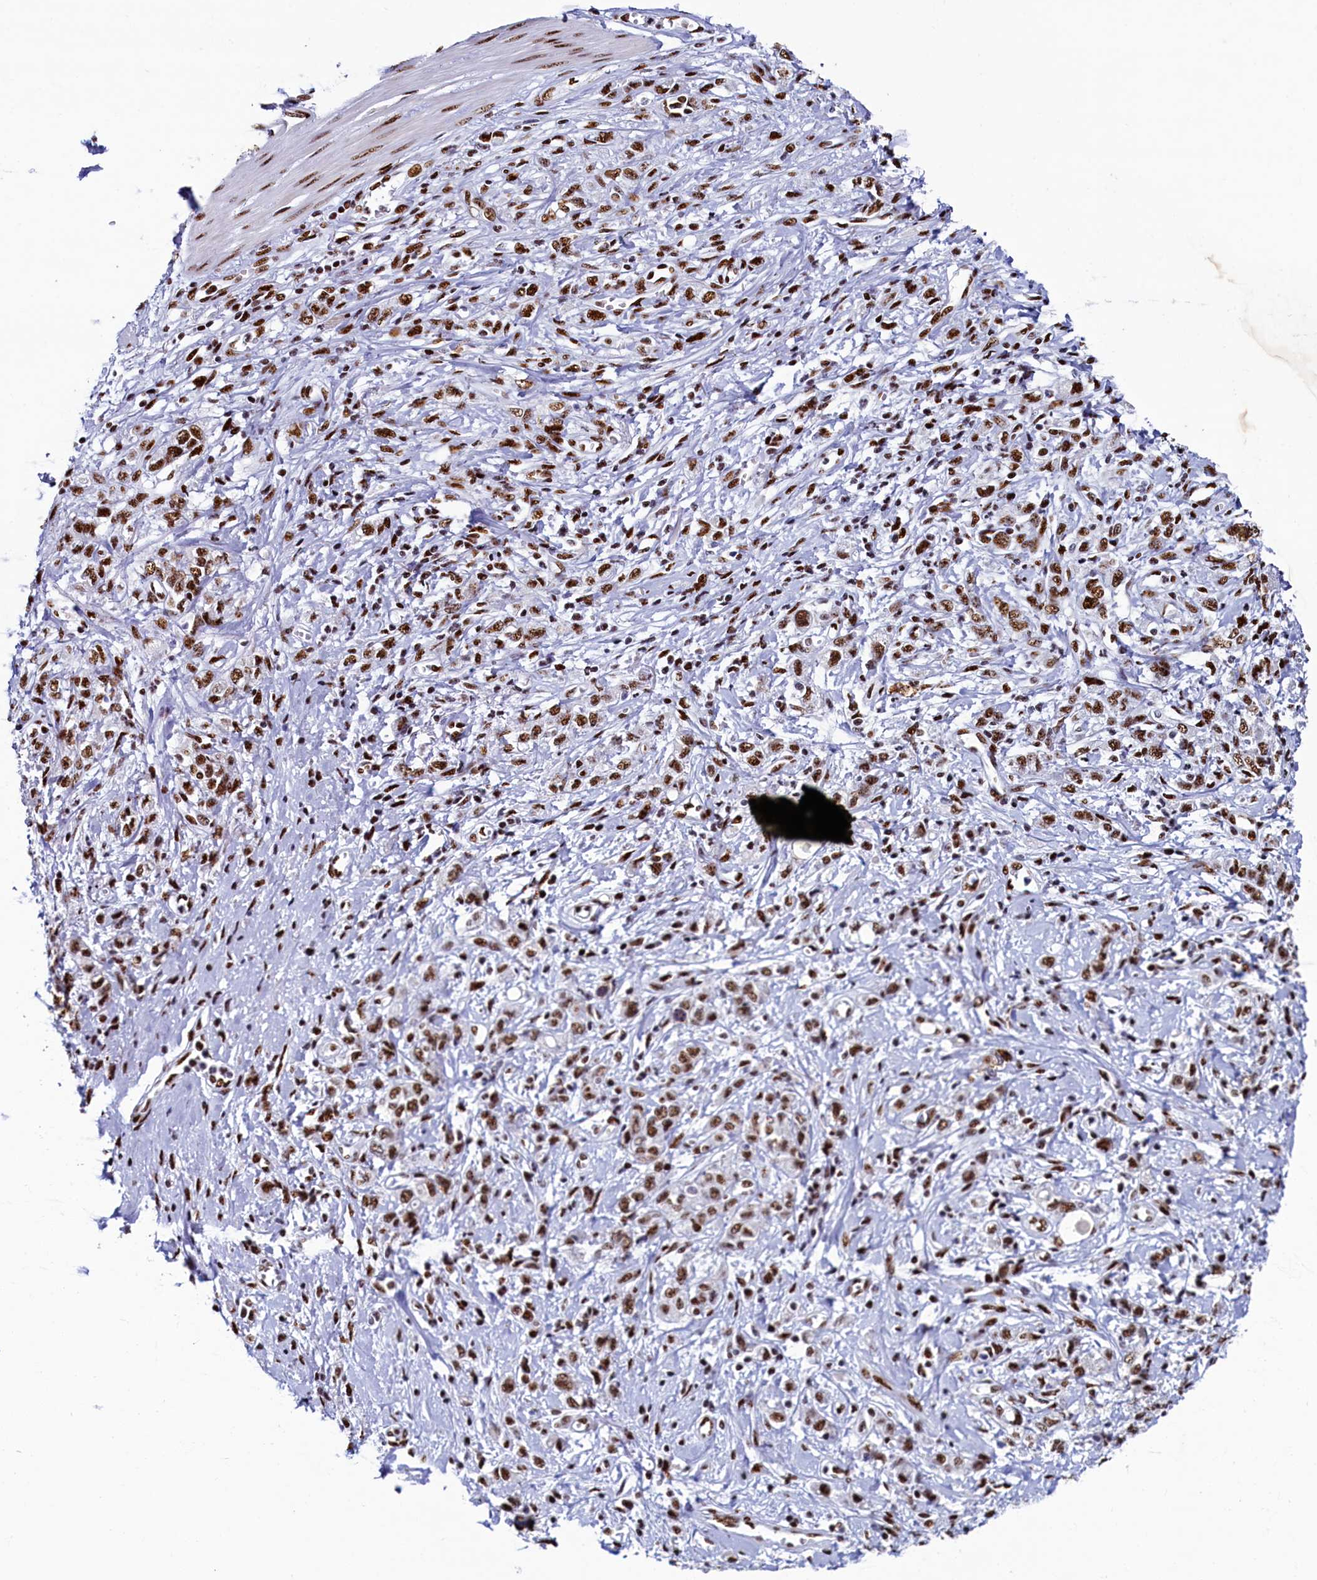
{"staining": {"intensity": "moderate", "quantity": ">75%", "location": "nuclear"}, "tissue": "stomach cancer", "cell_type": "Tumor cells", "image_type": "cancer", "snomed": [{"axis": "morphology", "description": "Adenocarcinoma, NOS"}, {"axis": "topography", "description": "Stomach"}], "caption": "A brown stain highlights moderate nuclear staining of a protein in human adenocarcinoma (stomach) tumor cells. (DAB (3,3'-diaminobenzidine) IHC, brown staining for protein, blue staining for nuclei).", "gene": "SRRM2", "patient": {"sex": "female", "age": 76}}